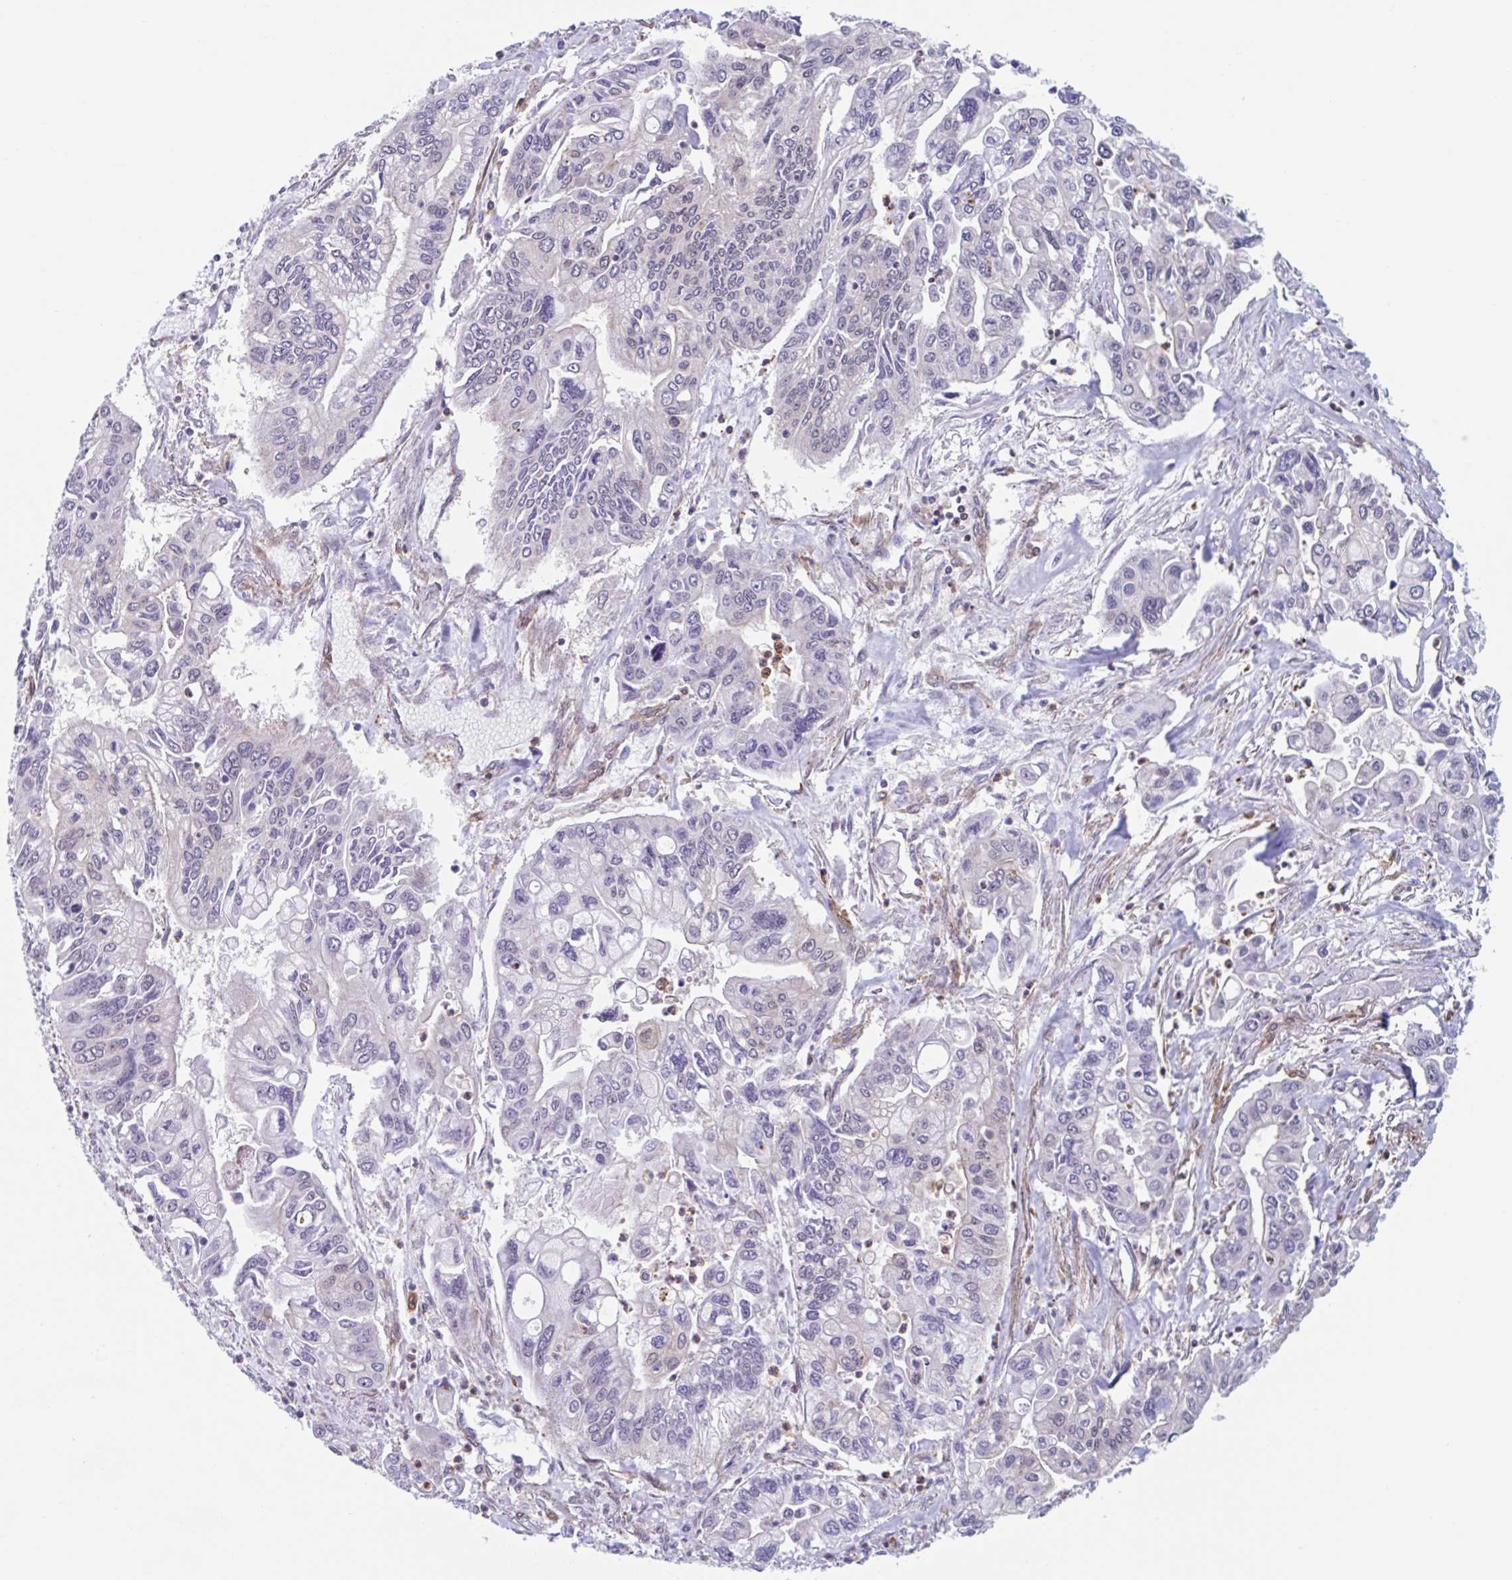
{"staining": {"intensity": "negative", "quantity": "none", "location": "none"}, "tissue": "pancreatic cancer", "cell_type": "Tumor cells", "image_type": "cancer", "snomed": [{"axis": "morphology", "description": "Adenocarcinoma, NOS"}, {"axis": "topography", "description": "Pancreas"}], "caption": "Immunohistochemistry (IHC) image of neoplastic tissue: adenocarcinoma (pancreatic) stained with DAB (3,3'-diaminobenzidine) displays no significant protein staining in tumor cells.", "gene": "EFHD1", "patient": {"sex": "male", "age": 62}}